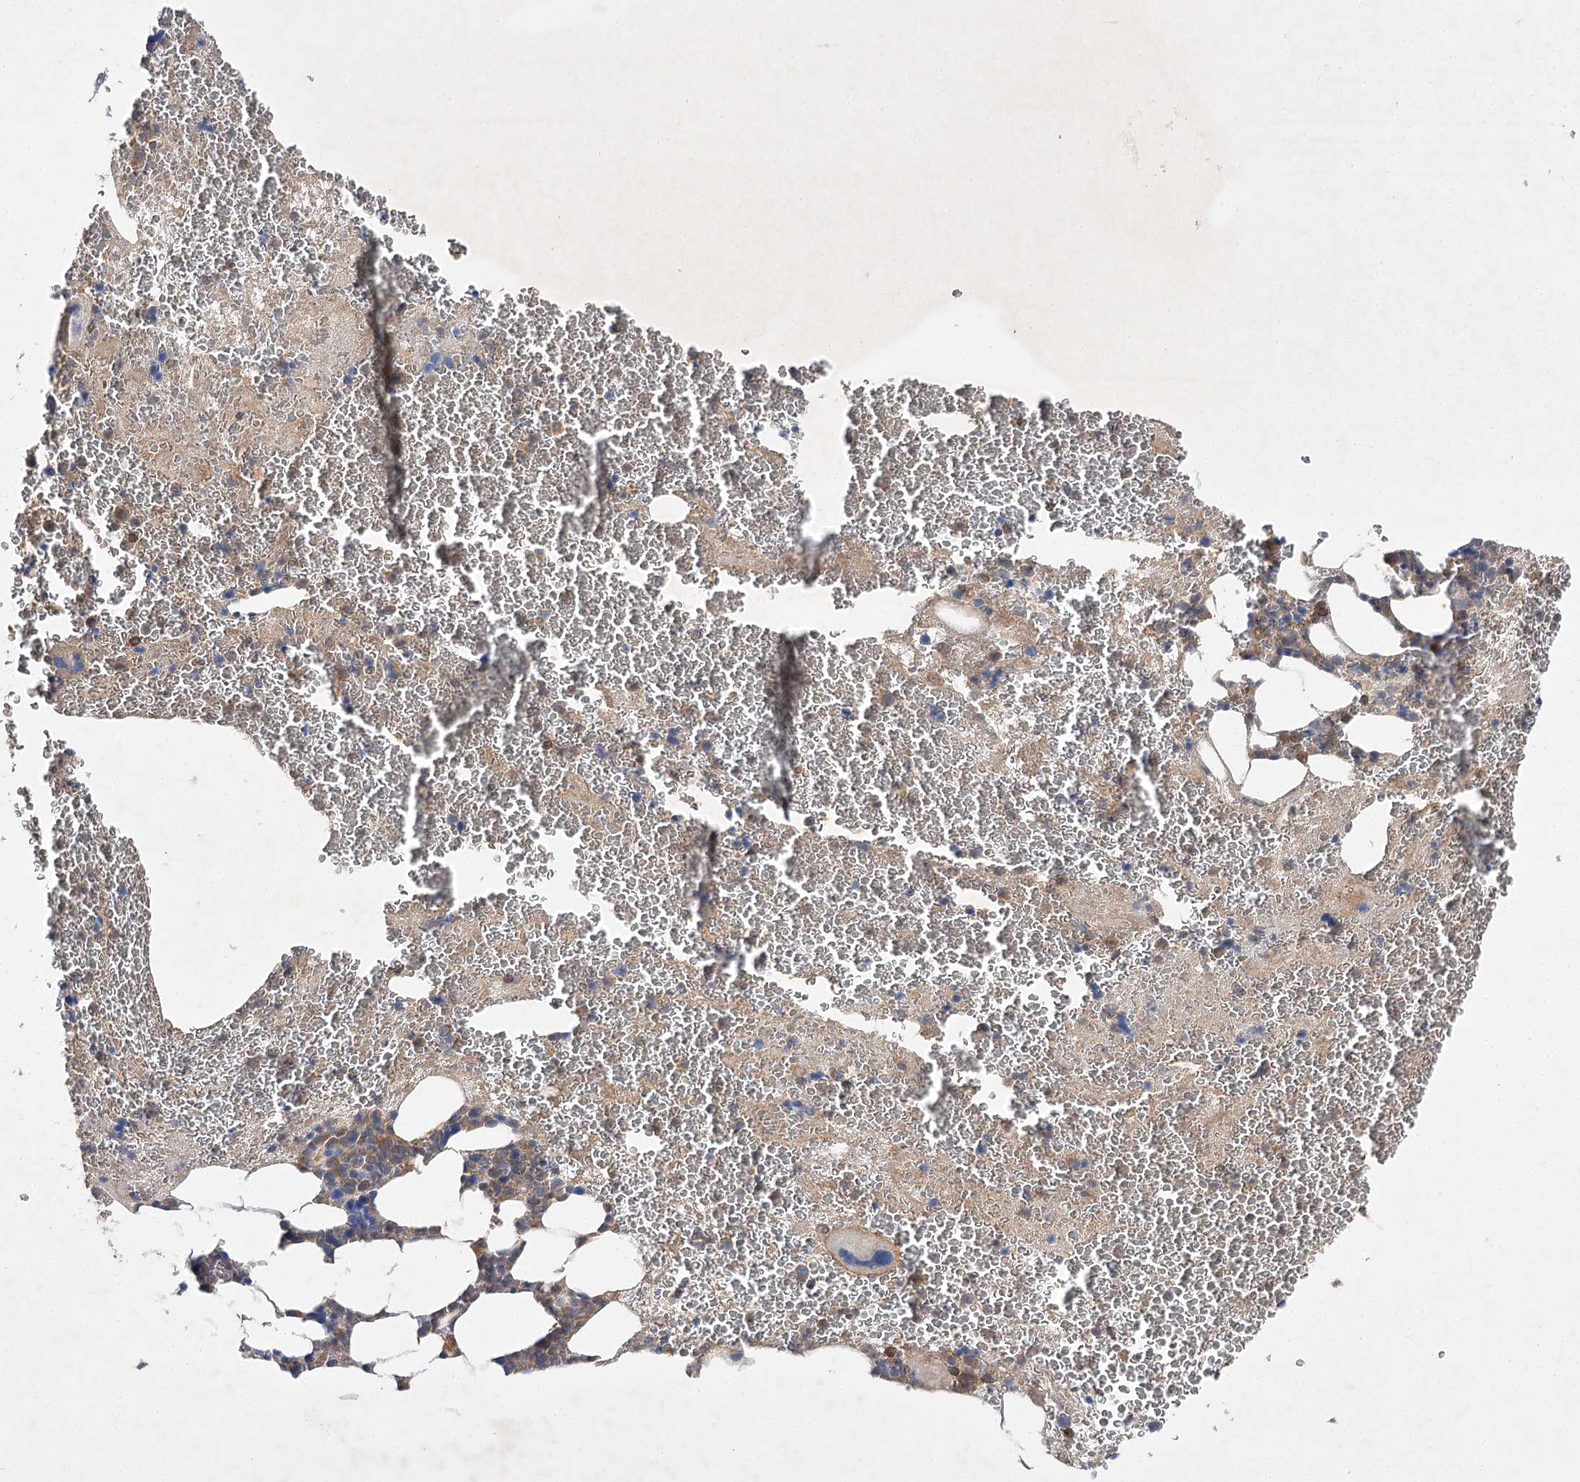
{"staining": {"intensity": "weak", "quantity": "<25%", "location": "cytoplasmic/membranous"}, "tissue": "bone marrow", "cell_type": "Hematopoietic cells", "image_type": "normal", "snomed": [{"axis": "morphology", "description": "Normal tissue, NOS"}, {"axis": "topography", "description": "Bone marrow"}], "caption": "This is a image of immunohistochemistry staining of normal bone marrow, which shows no positivity in hematopoietic cells.", "gene": "BCR", "patient": {"sex": "male", "age": 36}}